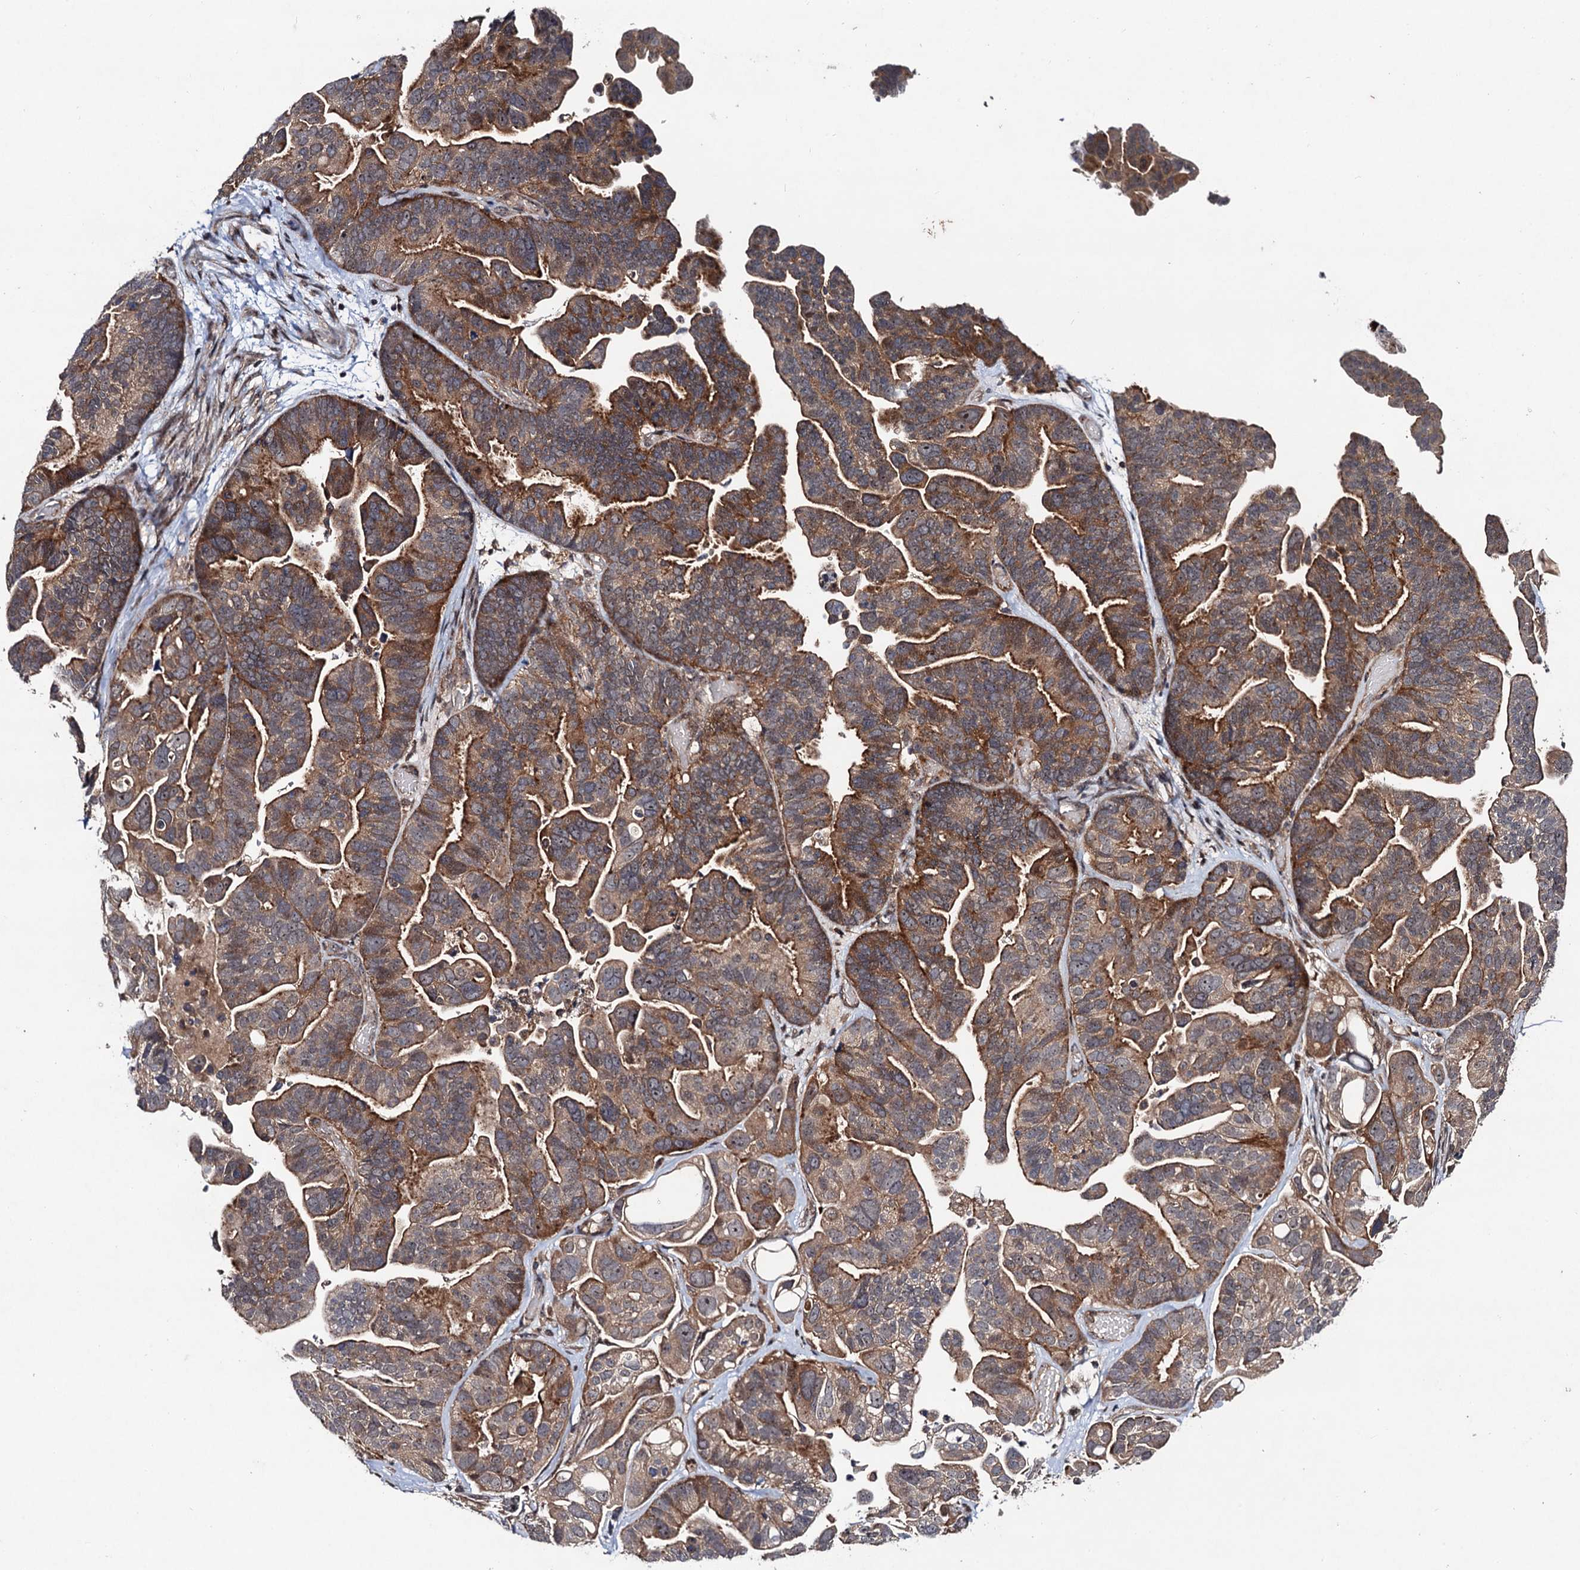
{"staining": {"intensity": "moderate", "quantity": ">75%", "location": "cytoplasmic/membranous"}, "tissue": "ovarian cancer", "cell_type": "Tumor cells", "image_type": "cancer", "snomed": [{"axis": "morphology", "description": "Cystadenocarcinoma, serous, NOS"}, {"axis": "topography", "description": "Ovary"}], "caption": "Moderate cytoplasmic/membranous staining for a protein is present in approximately >75% of tumor cells of ovarian cancer (serous cystadenocarcinoma) using immunohistochemistry (IHC).", "gene": "KXD1", "patient": {"sex": "female", "age": 56}}